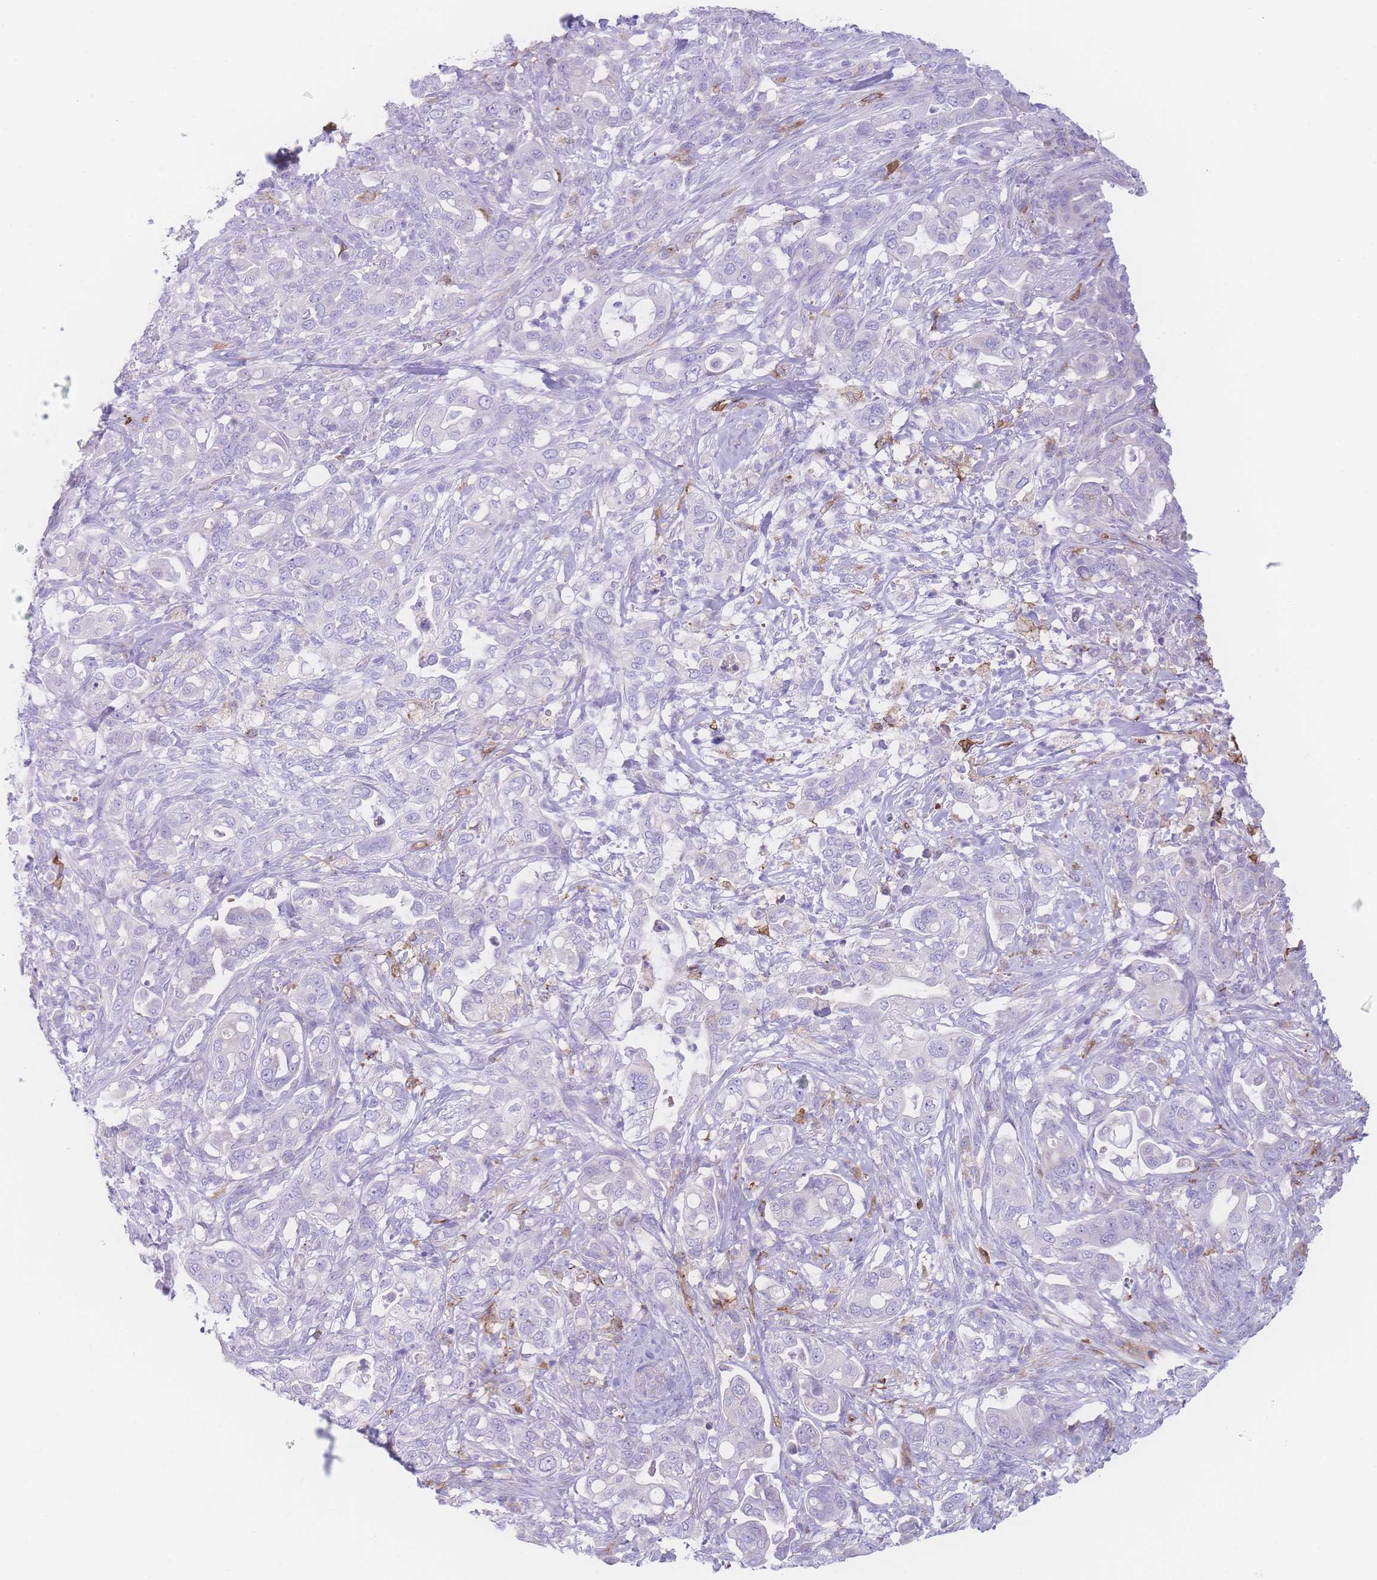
{"staining": {"intensity": "negative", "quantity": "none", "location": "none"}, "tissue": "pancreatic cancer", "cell_type": "Tumor cells", "image_type": "cancer", "snomed": [{"axis": "morphology", "description": "Normal tissue, NOS"}, {"axis": "morphology", "description": "Adenocarcinoma, NOS"}, {"axis": "topography", "description": "Lymph node"}, {"axis": "topography", "description": "Pancreas"}], "caption": "Tumor cells are negative for brown protein staining in pancreatic adenocarcinoma.", "gene": "NBEAL1", "patient": {"sex": "female", "age": 67}}